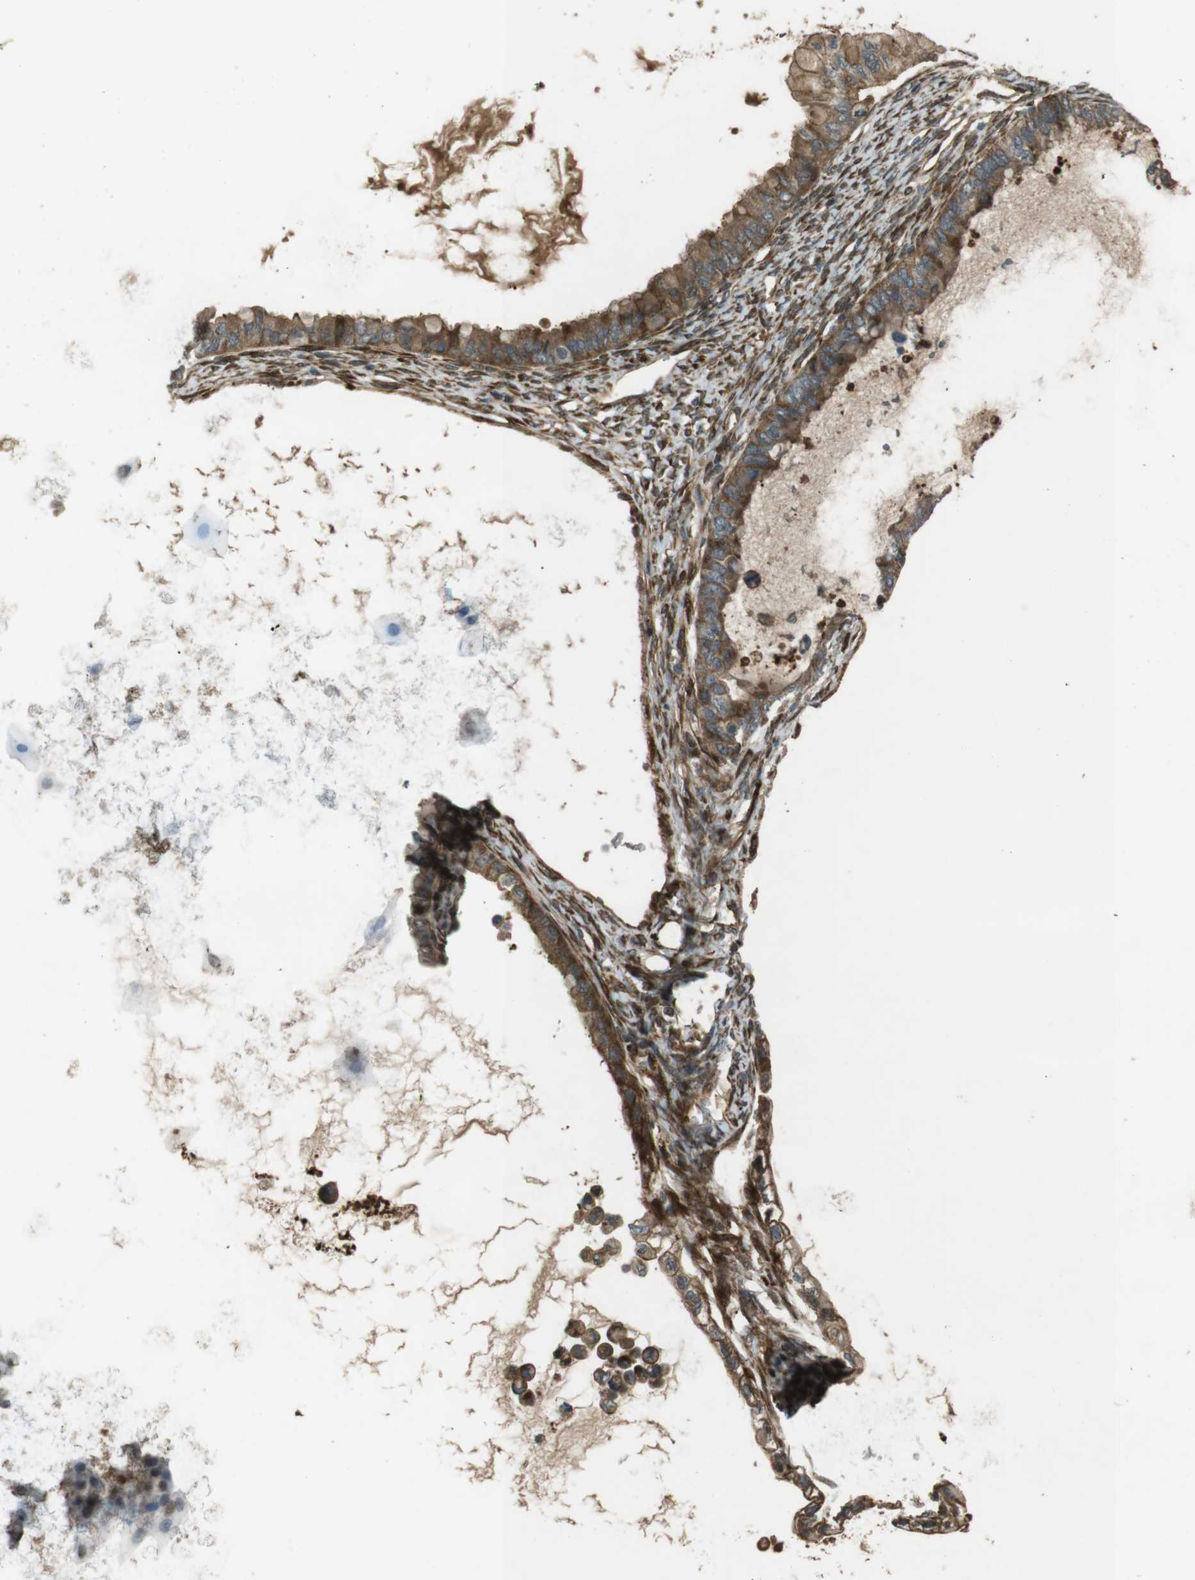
{"staining": {"intensity": "moderate", "quantity": "25%-75%", "location": "cytoplasmic/membranous"}, "tissue": "ovarian cancer", "cell_type": "Tumor cells", "image_type": "cancer", "snomed": [{"axis": "morphology", "description": "Cystadenocarcinoma, mucinous, NOS"}, {"axis": "topography", "description": "Ovary"}], "caption": "Tumor cells reveal medium levels of moderate cytoplasmic/membranous expression in about 25%-75% of cells in human ovarian cancer (mucinous cystadenocarcinoma).", "gene": "MSRB3", "patient": {"sex": "female", "age": 80}}